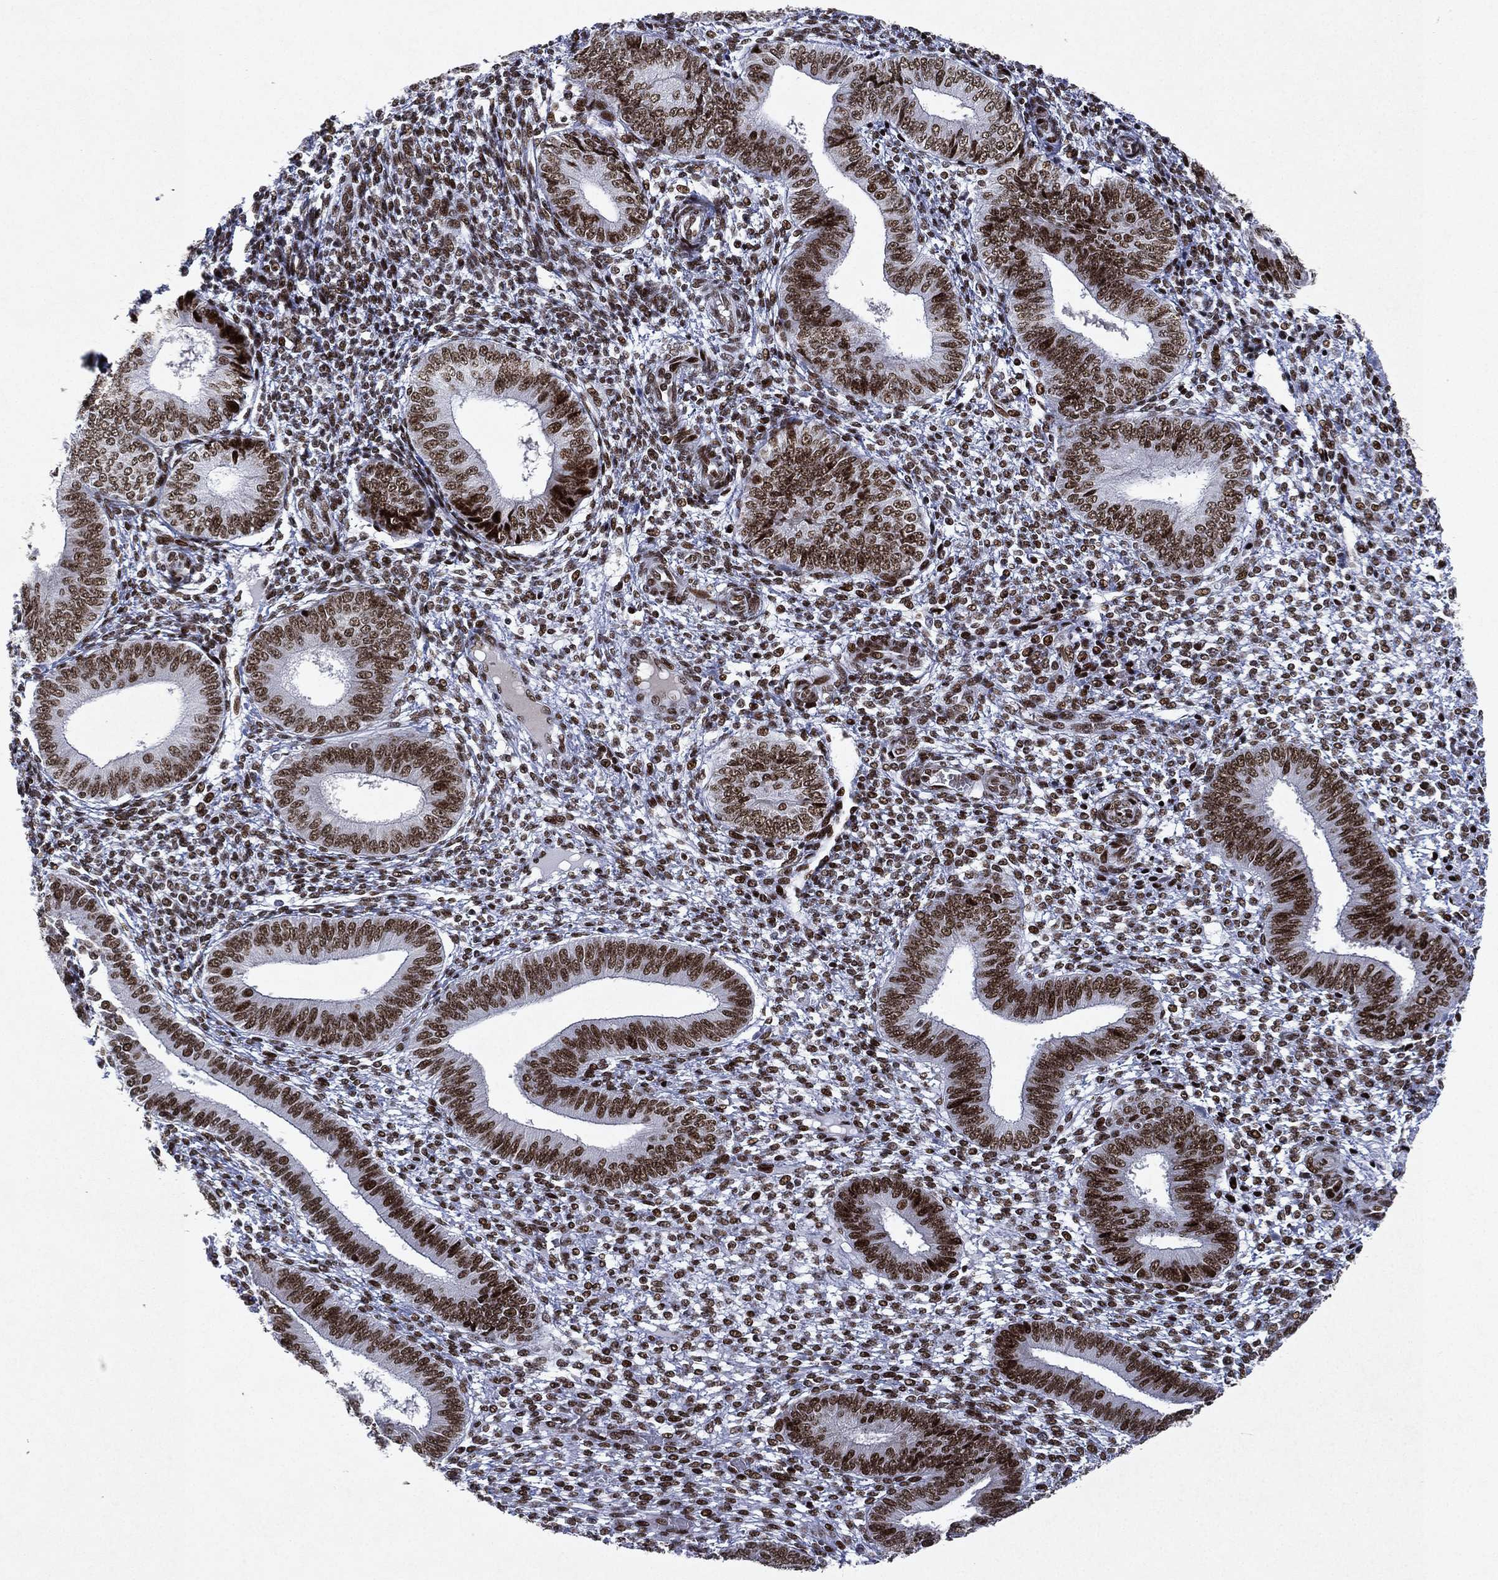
{"staining": {"intensity": "strong", "quantity": ">75%", "location": "nuclear"}, "tissue": "endometrium", "cell_type": "Cells in endometrial stroma", "image_type": "normal", "snomed": [{"axis": "morphology", "description": "Normal tissue, NOS"}, {"axis": "topography", "description": "Endometrium"}], "caption": "Strong nuclear staining is appreciated in about >75% of cells in endometrial stroma in normal endometrium.", "gene": "RTF1", "patient": {"sex": "female", "age": 42}}